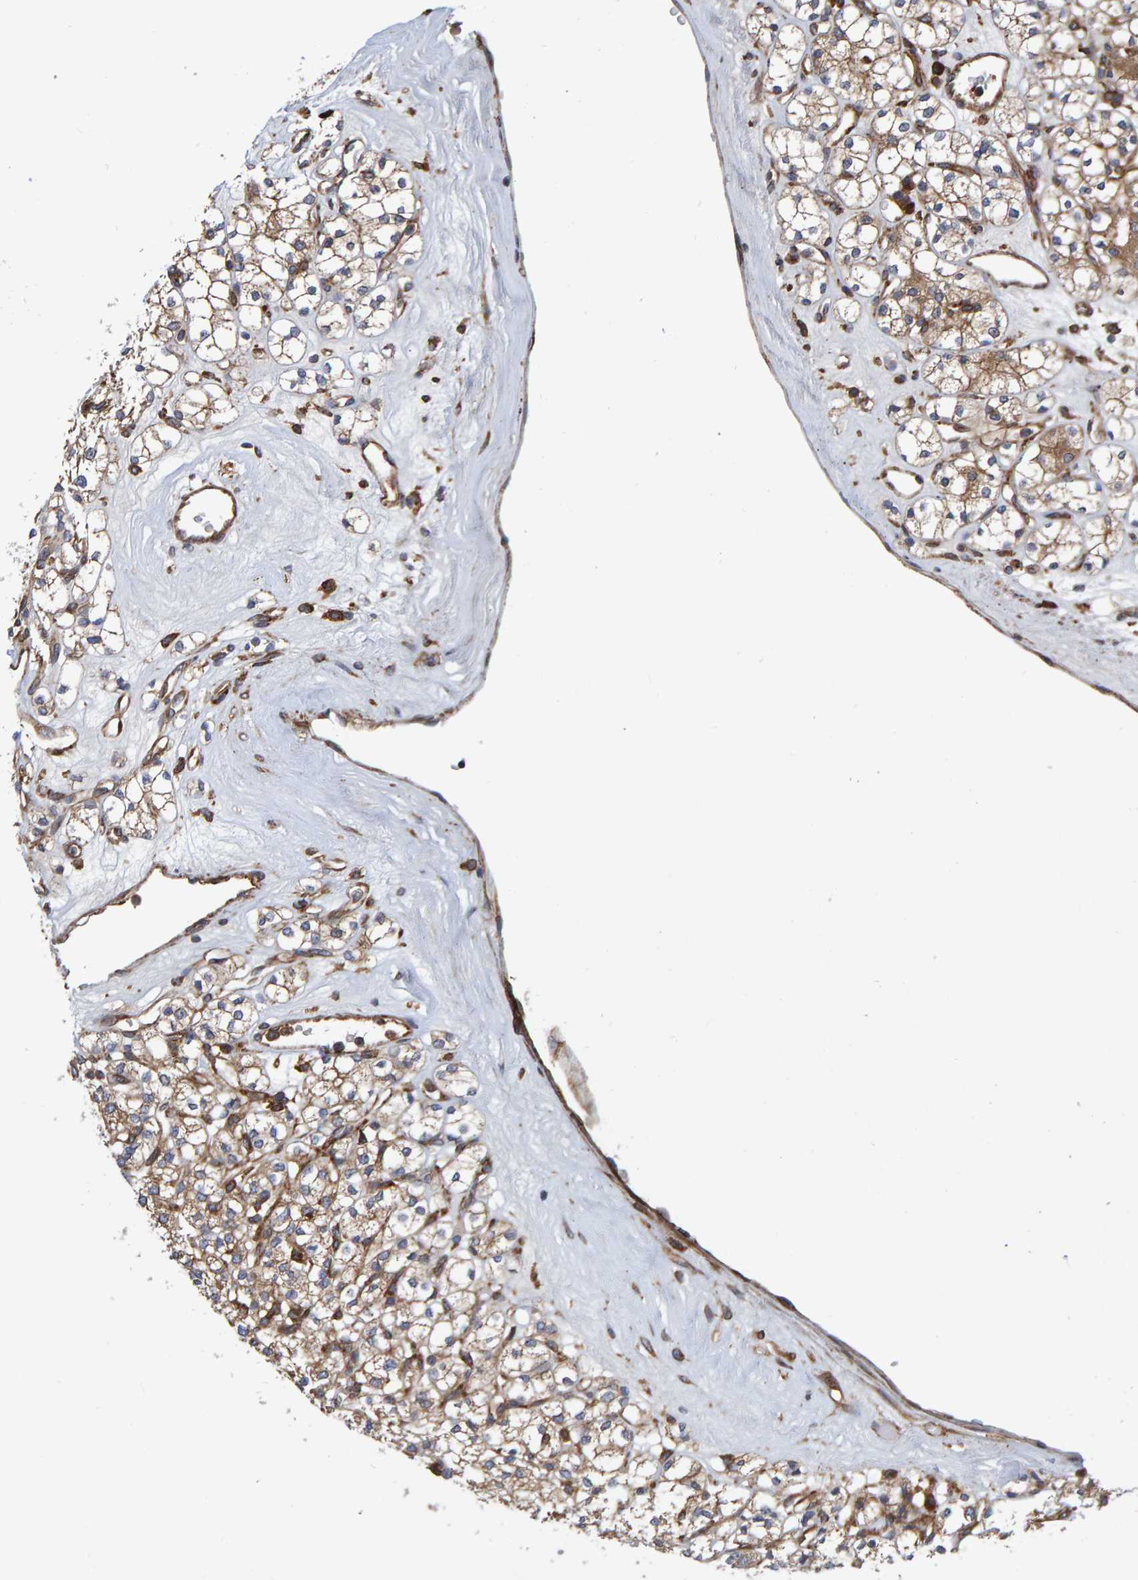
{"staining": {"intensity": "moderate", "quantity": ">75%", "location": "cytoplasmic/membranous"}, "tissue": "renal cancer", "cell_type": "Tumor cells", "image_type": "cancer", "snomed": [{"axis": "morphology", "description": "Adenocarcinoma, NOS"}, {"axis": "topography", "description": "Kidney"}], "caption": "Renal cancer stained with DAB (3,3'-diaminobenzidine) immunohistochemistry (IHC) shows medium levels of moderate cytoplasmic/membranous staining in about >75% of tumor cells. The staining was performed using DAB to visualize the protein expression in brown, while the nuclei were stained in blue with hematoxylin (Magnification: 20x).", "gene": "KIAA0753", "patient": {"sex": "male", "age": 77}}